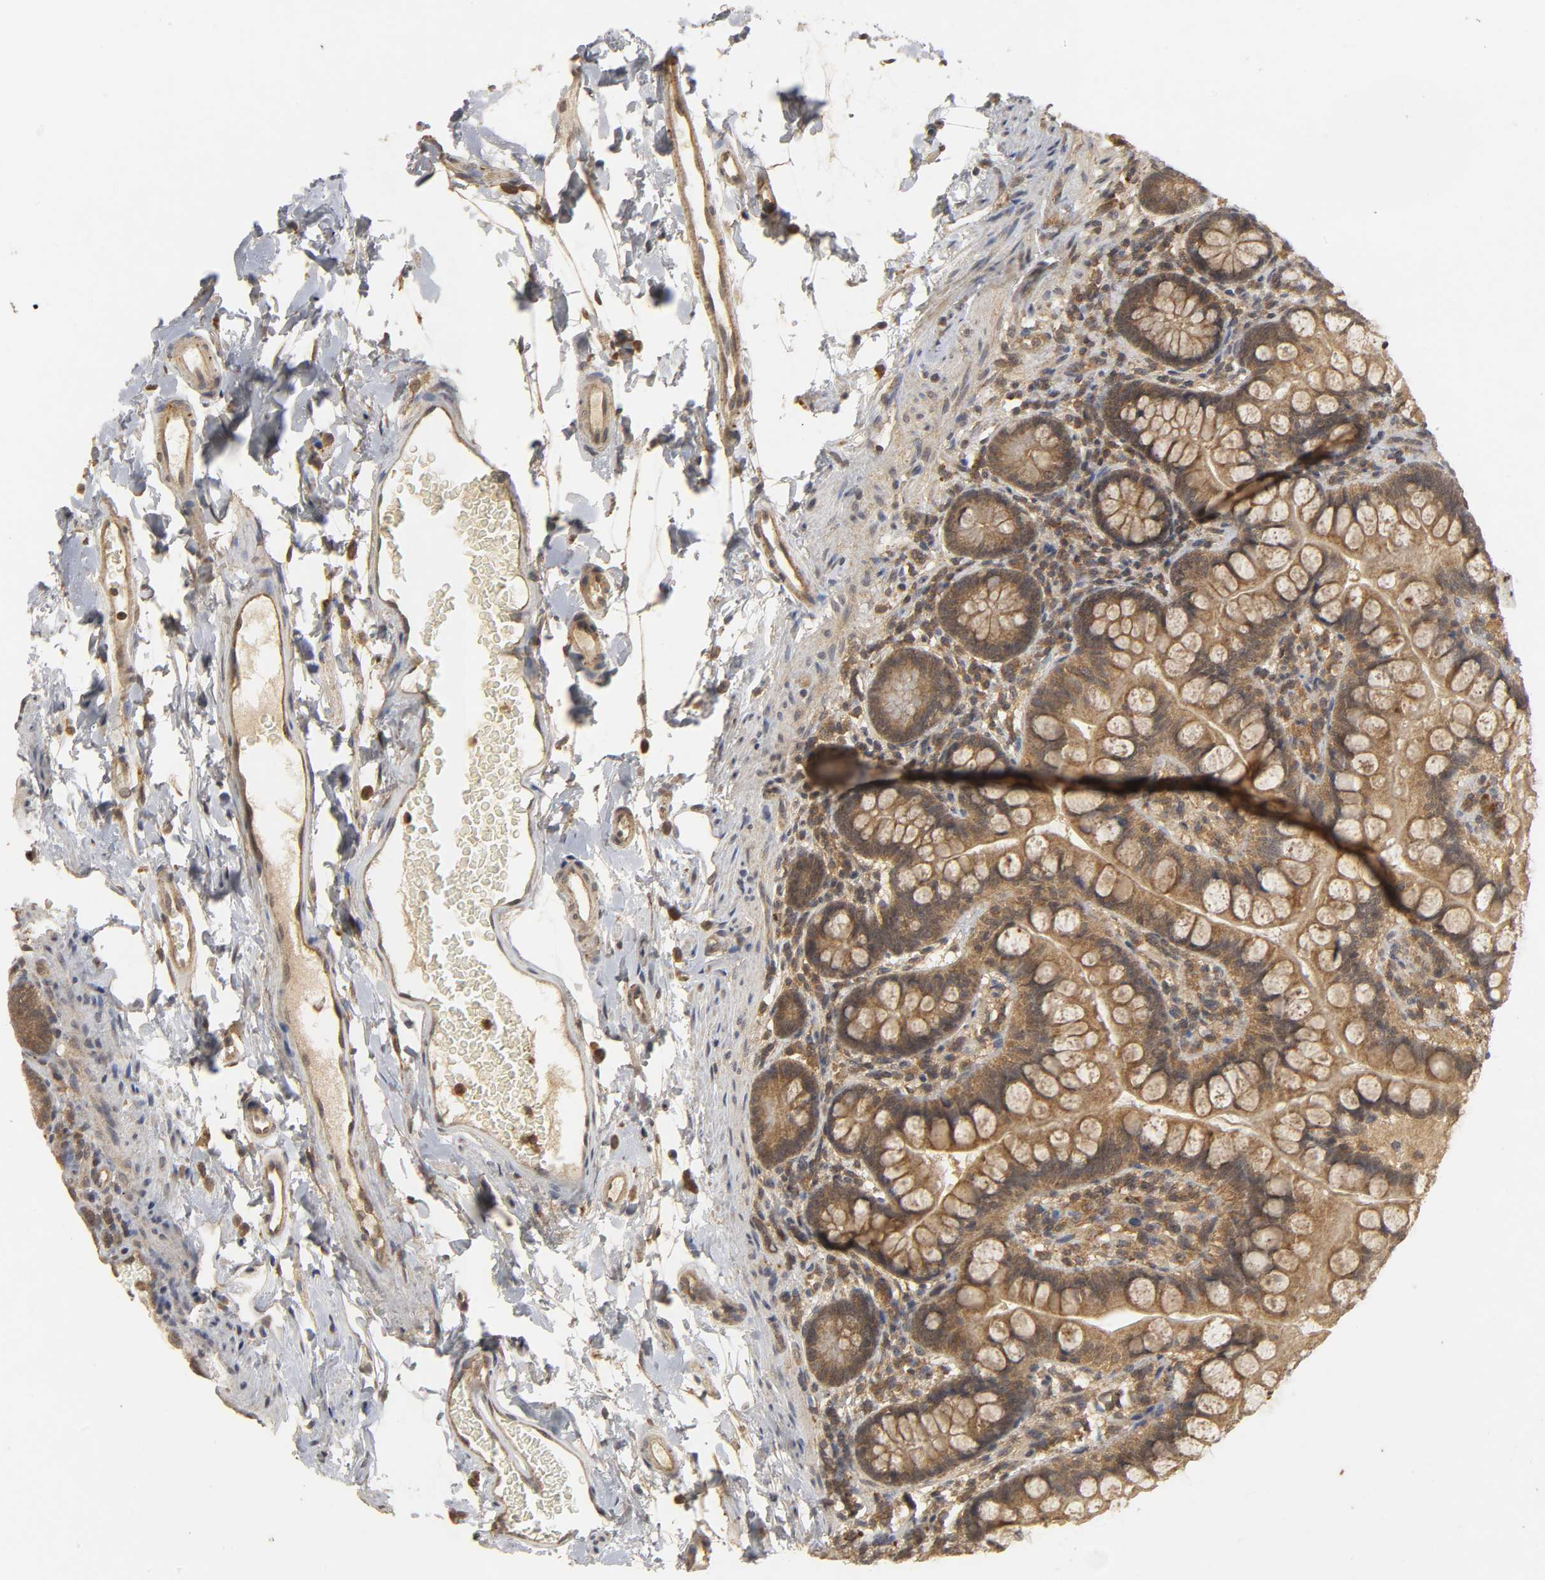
{"staining": {"intensity": "weak", "quantity": ">75%", "location": "cytoplasmic/membranous"}, "tissue": "small intestine", "cell_type": "Glandular cells", "image_type": "normal", "snomed": [{"axis": "morphology", "description": "Normal tissue, NOS"}, {"axis": "topography", "description": "Small intestine"}], "caption": "A brown stain labels weak cytoplasmic/membranous positivity of a protein in glandular cells of benign human small intestine. The staining was performed using DAB to visualize the protein expression in brown, while the nuclei were stained in blue with hematoxylin (Magnification: 20x).", "gene": "TRAF6", "patient": {"sex": "female", "age": 58}}